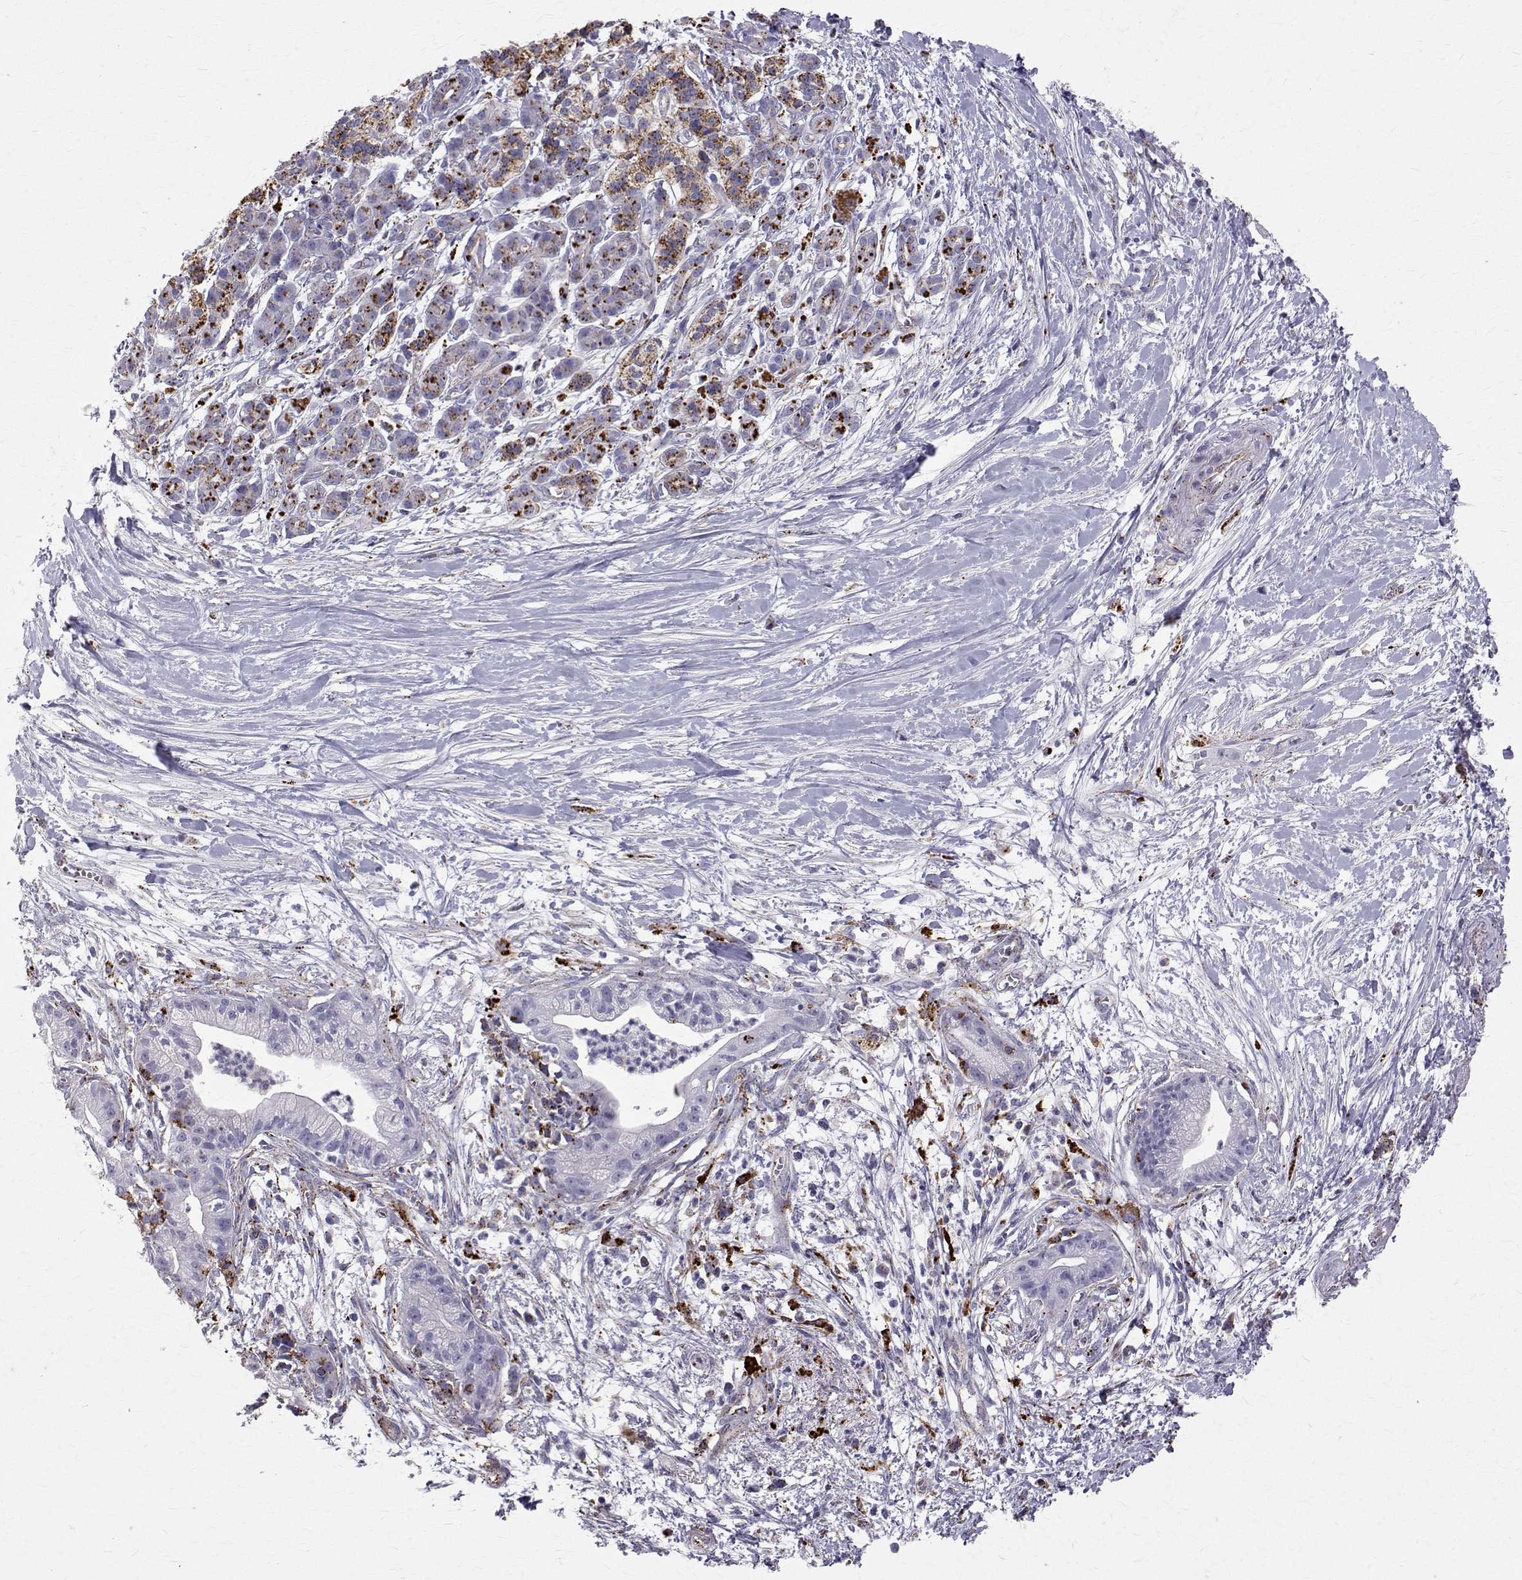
{"staining": {"intensity": "negative", "quantity": "none", "location": "none"}, "tissue": "pancreatic cancer", "cell_type": "Tumor cells", "image_type": "cancer", "snomed": [{"axis": "morphology", "description": "Normal tissue, NOS"}, {"axis": "morphology", "description": "Adenocarcinoma, NOS"}, {"axis": "topography", "description": "Lymph node"}, {"axis": "topography", "description": "Pancreas"}], "caption": "Micrograph shows no protein positivity in tumor cells of pancreatic adenocarcinoma tissue.", "gene": "TPP1", "patient": {"sex": "female", "age": 58}}